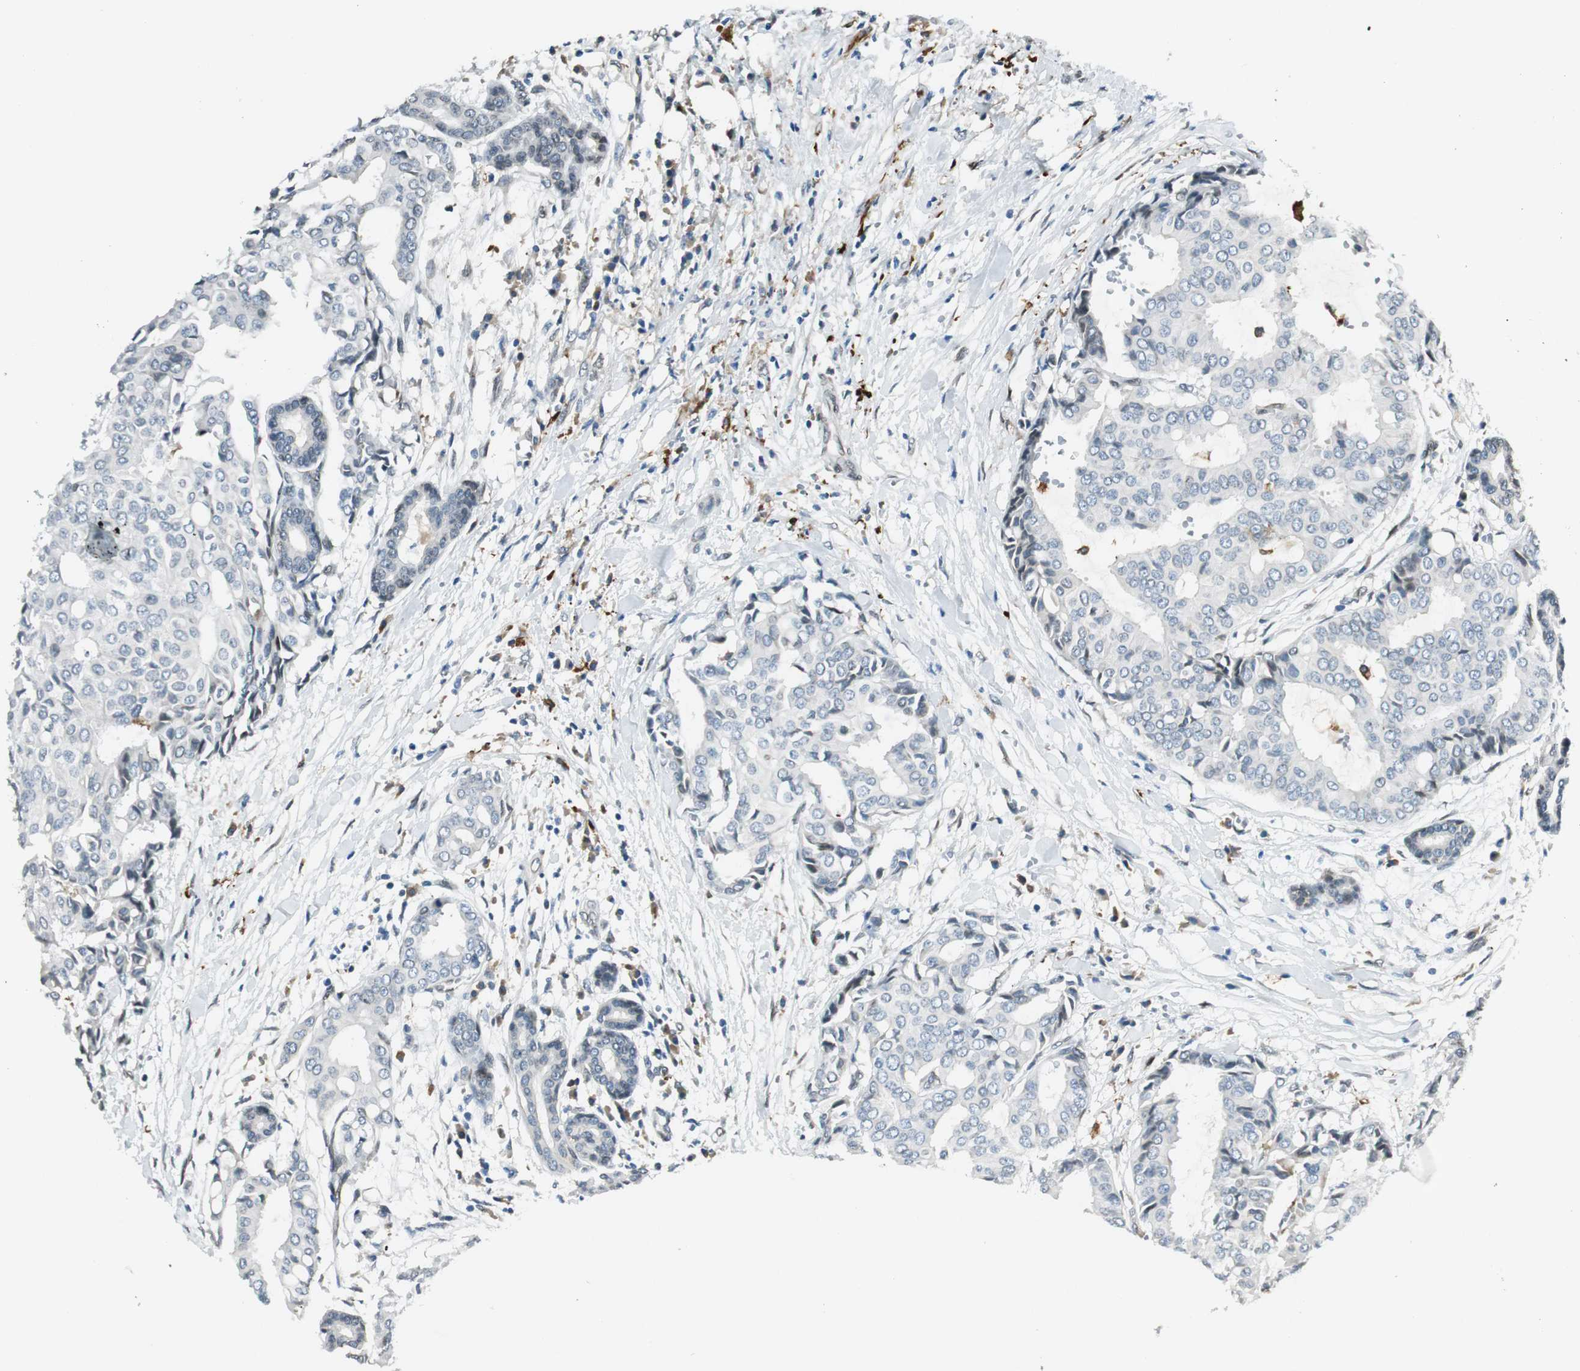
{"staining": {"intensity": "negative", "quantity": "none", "location": "none"}, "tissue": "head and neck cancer", "cell_type": "Tumor cells", "image_type": "cancer", "snomed": [{"axis": "morphology", "description": "Adenocarcinoma, NOS"}, {"axis": "topography", "description": "Salivary gland"}, {"axis": "topography", "description": "Head-Neck"}], "caption": "Protein analysis of head and neck cancer (adenocarcinoma) shows no significant expression in tumor cells. The staining is performed using DAB brown chromogen with nuclei counter-stained in using hematoxylin.", "gene": "TMEM260", "patient": {"sex": "female", "age": 59}}